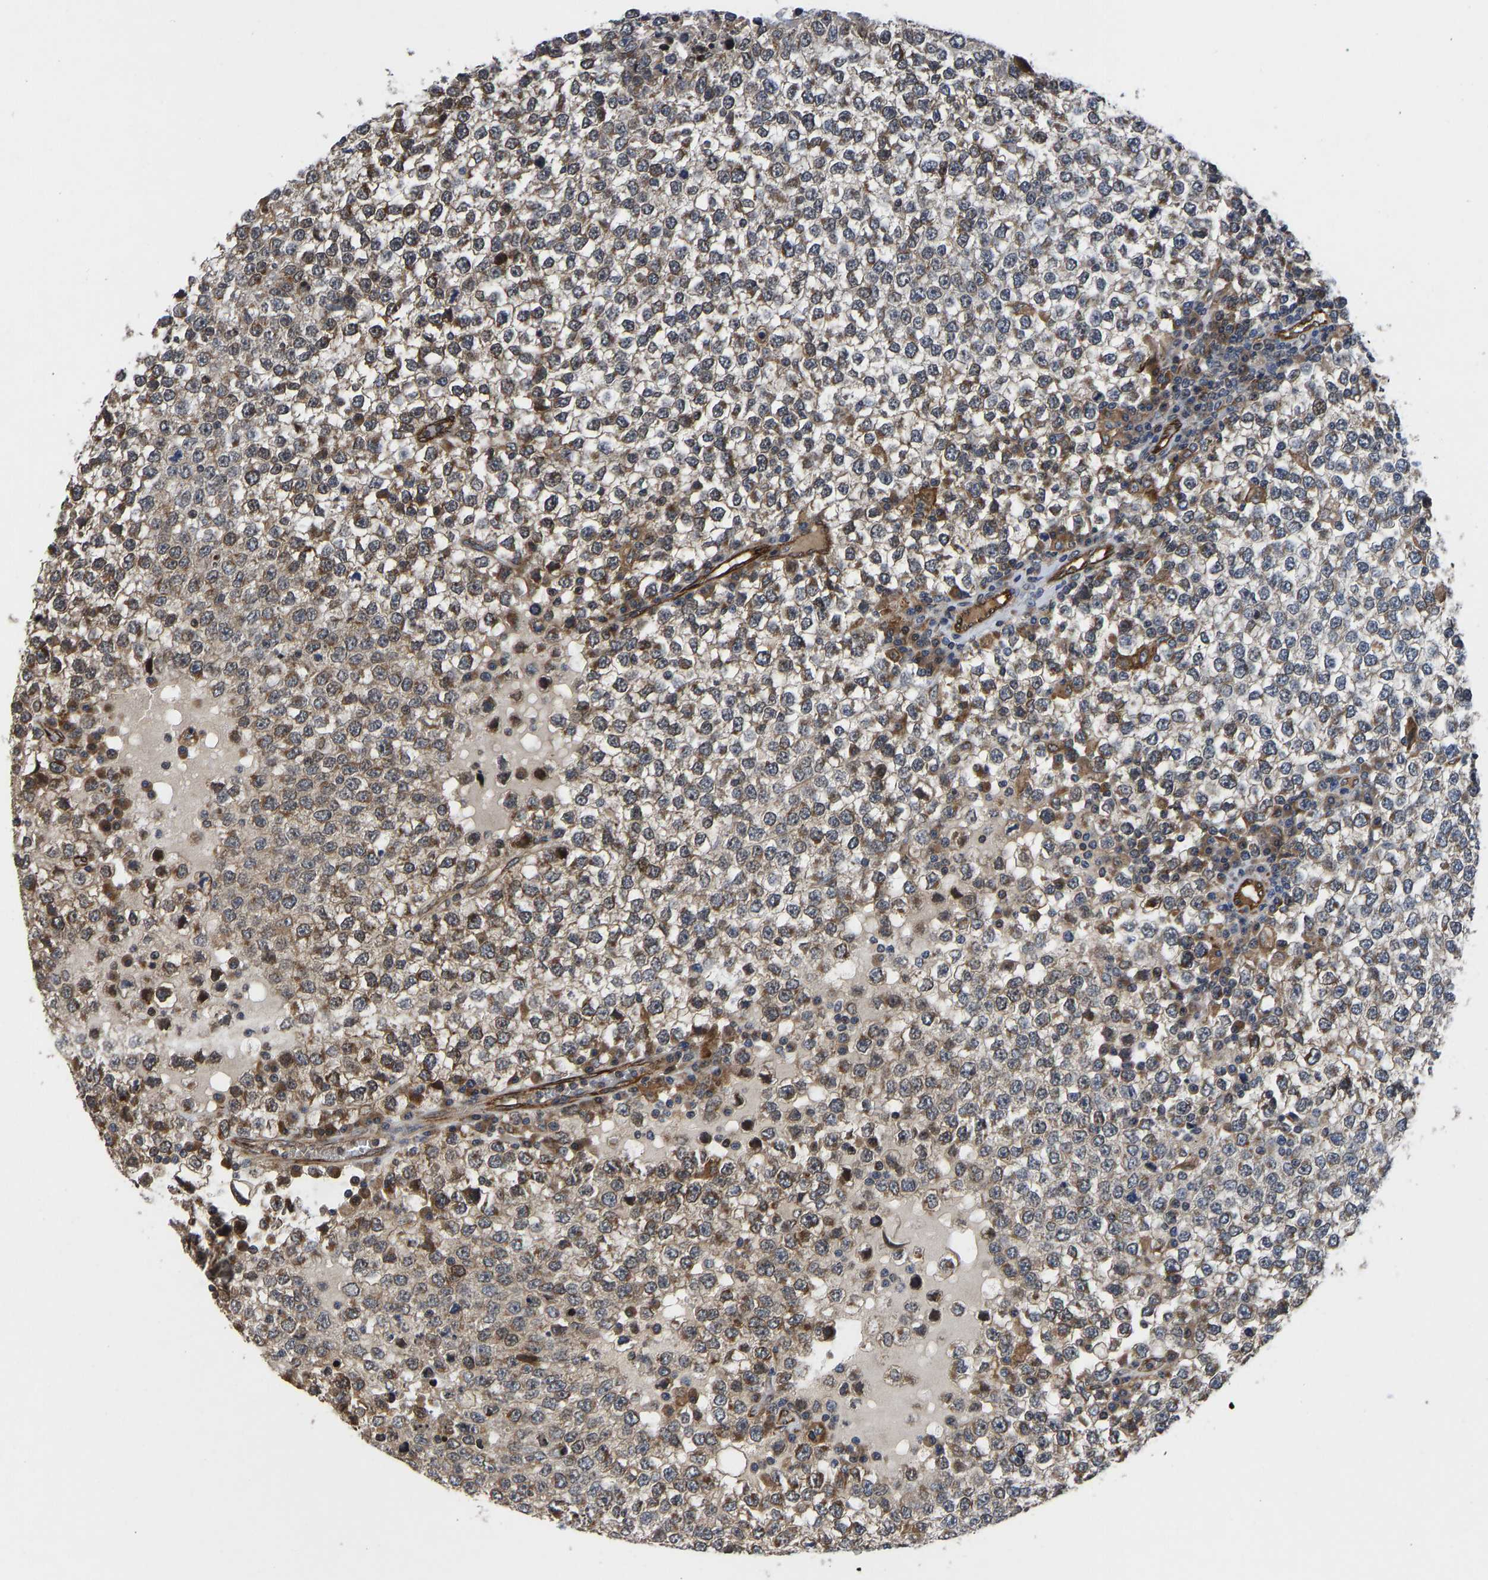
{"staining": {"intensity": "moderate", "quantity": ">75%", "location": "cytoplasmic/membranous,nuclear"}, "tissue": "testis cancer", "cell_type": "Tumor cells", "image_type": "cancer", "snomed": [{"axis": "morphology", "description": "Seminoma, NOS"}, {"axis": "topography", "description": "Testis"}], "caption": "This image reveals testis cancer stained with IHC to label a protein in brown. The cytoplasmic/membranous and nuclear of tumor cells show moderate positivity for the protein. Nuclei are counter-stained blue.", "gene": "FRRS1", "patient": {"sex": "male", "age": 65}}